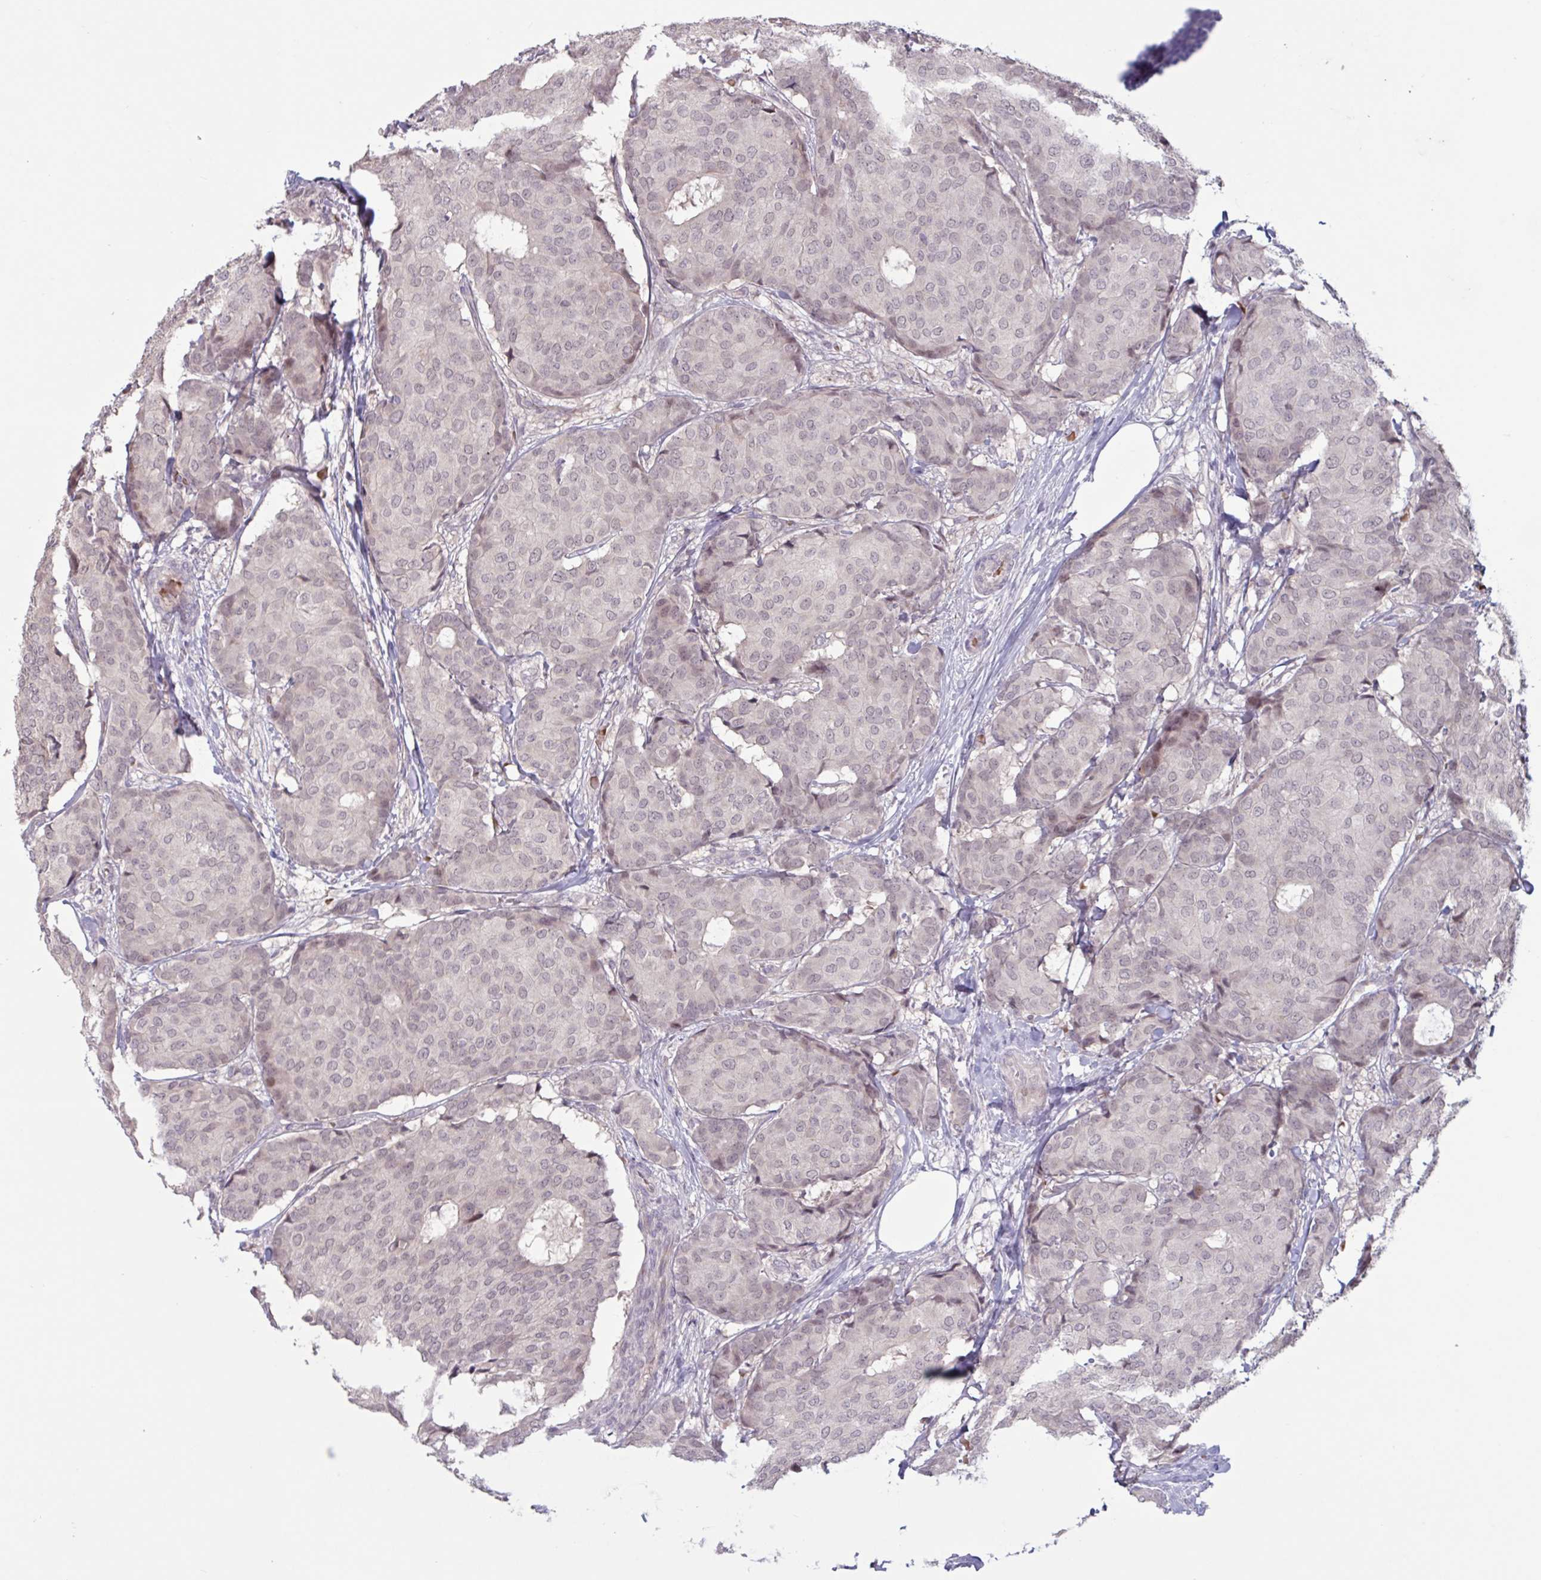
{"staining": {"intensity": "weak", "quantity": "<25%", "location": "nuclear"}, "tissue": "breast cancer", "cell_type": "Tumor cells", "image_type": "cancer", "snomed": [{"axis": "morphology", "description": "Duct carcinoma"}, {"axis": "topography", "description": "Breast"}], "caption": "Photomicrograph shows no significant protein positivity in tumor cells of breast cancer (invasive ductal carcinoma).", "gene": "RFPL4B", "patient": {"sex": "female", "age": 75}}